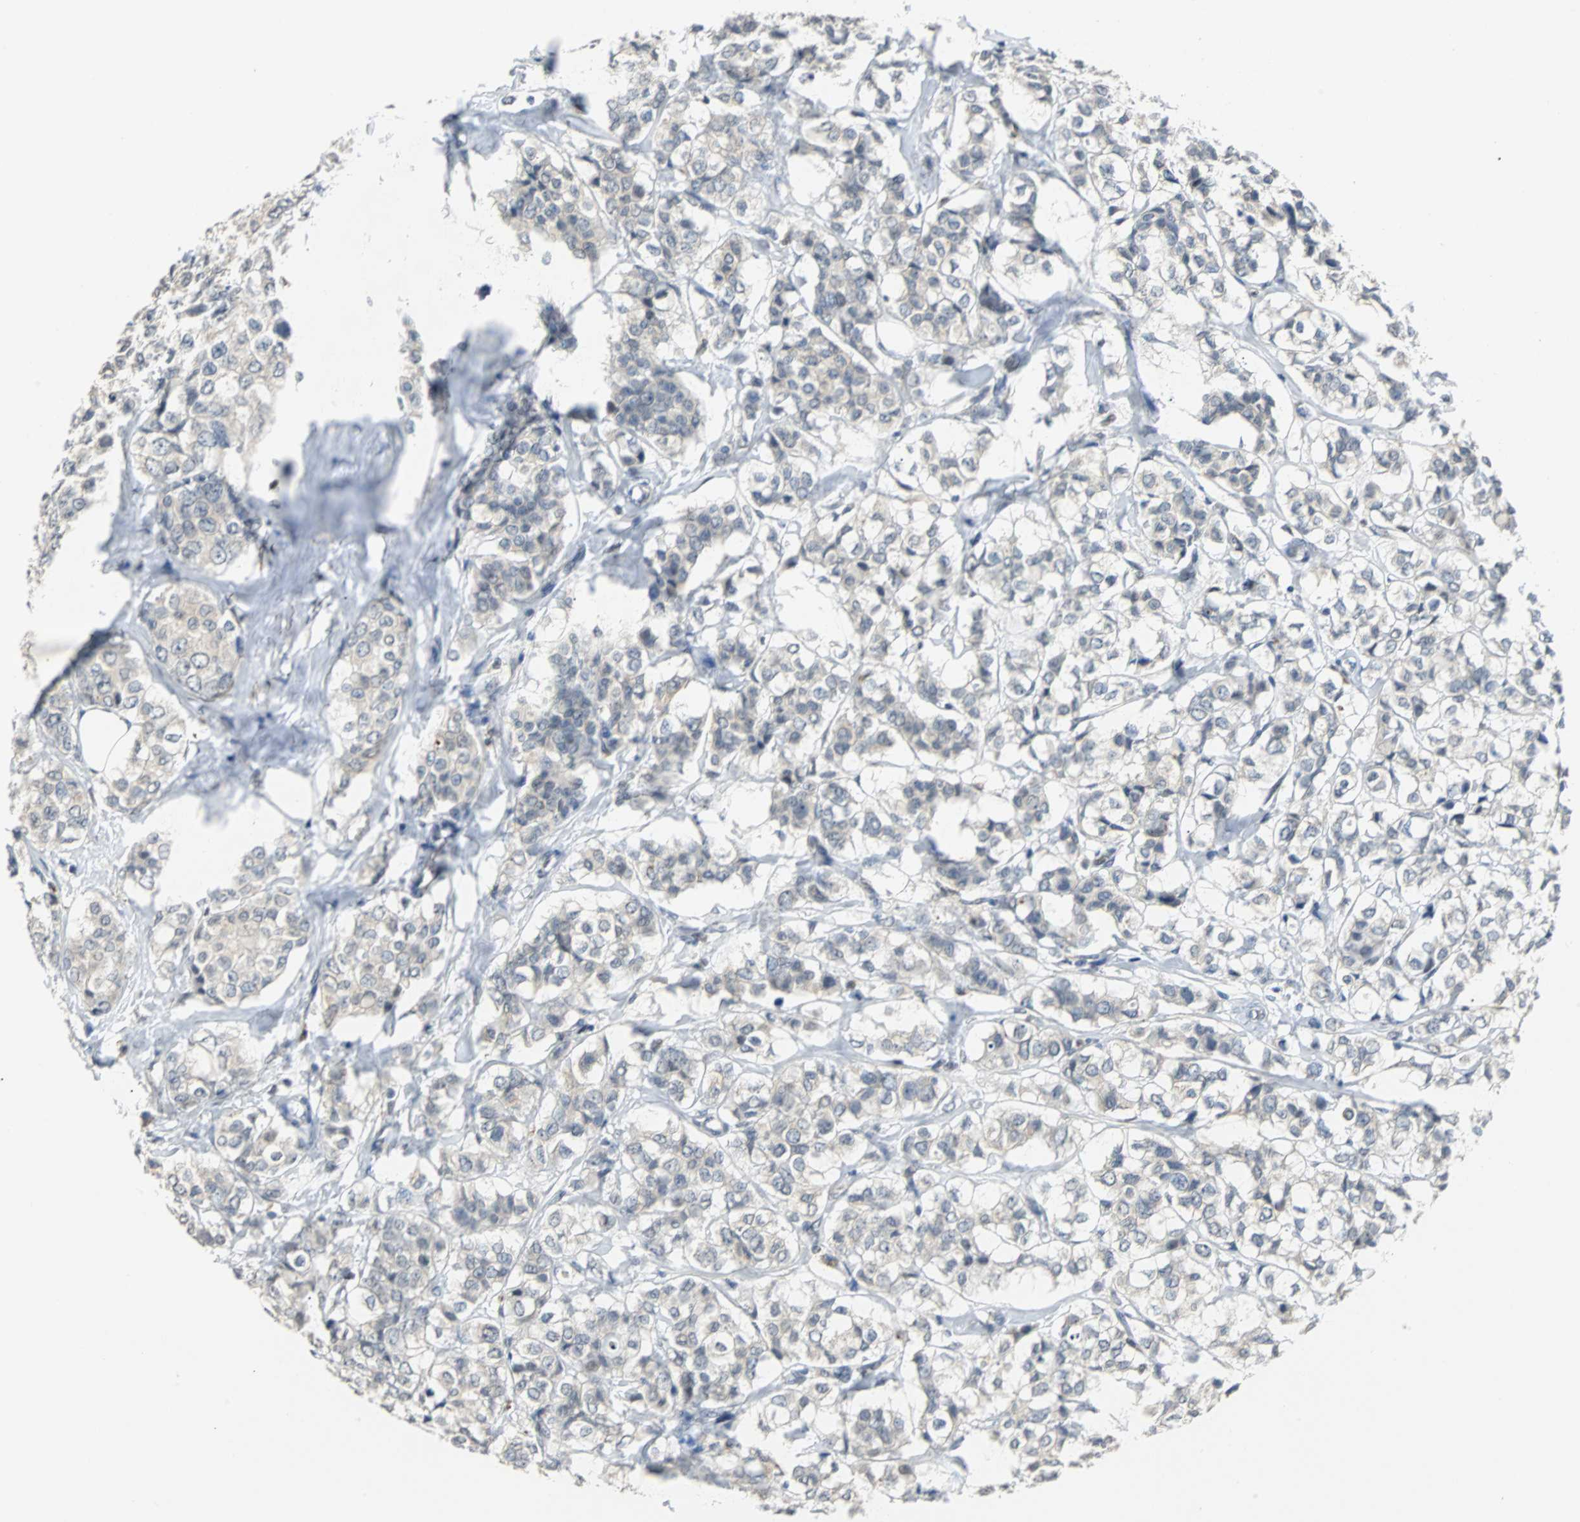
{"staining": {"intensity": "weak", "quantity": "<25%", "location": "cytoplasmic/membranous"}, "tissue": "breast cancer", "cell_type": "Tumor cells", "image_type": "cancer", "snomed": [{"axis": "morphology", "description": "Lobular carcinoma"}, {"axis": "topography", "description": "Breast"}], "caption": "A photomicrograph of human breast cancer (lobular carcinoma) is negative for staining in tumor cells. (DAB (3,3'-diaminobenzidine) immunohistochemistry, high magnification).", "gene": "HLX", "patient": {"sex": "female", "age": 60}}